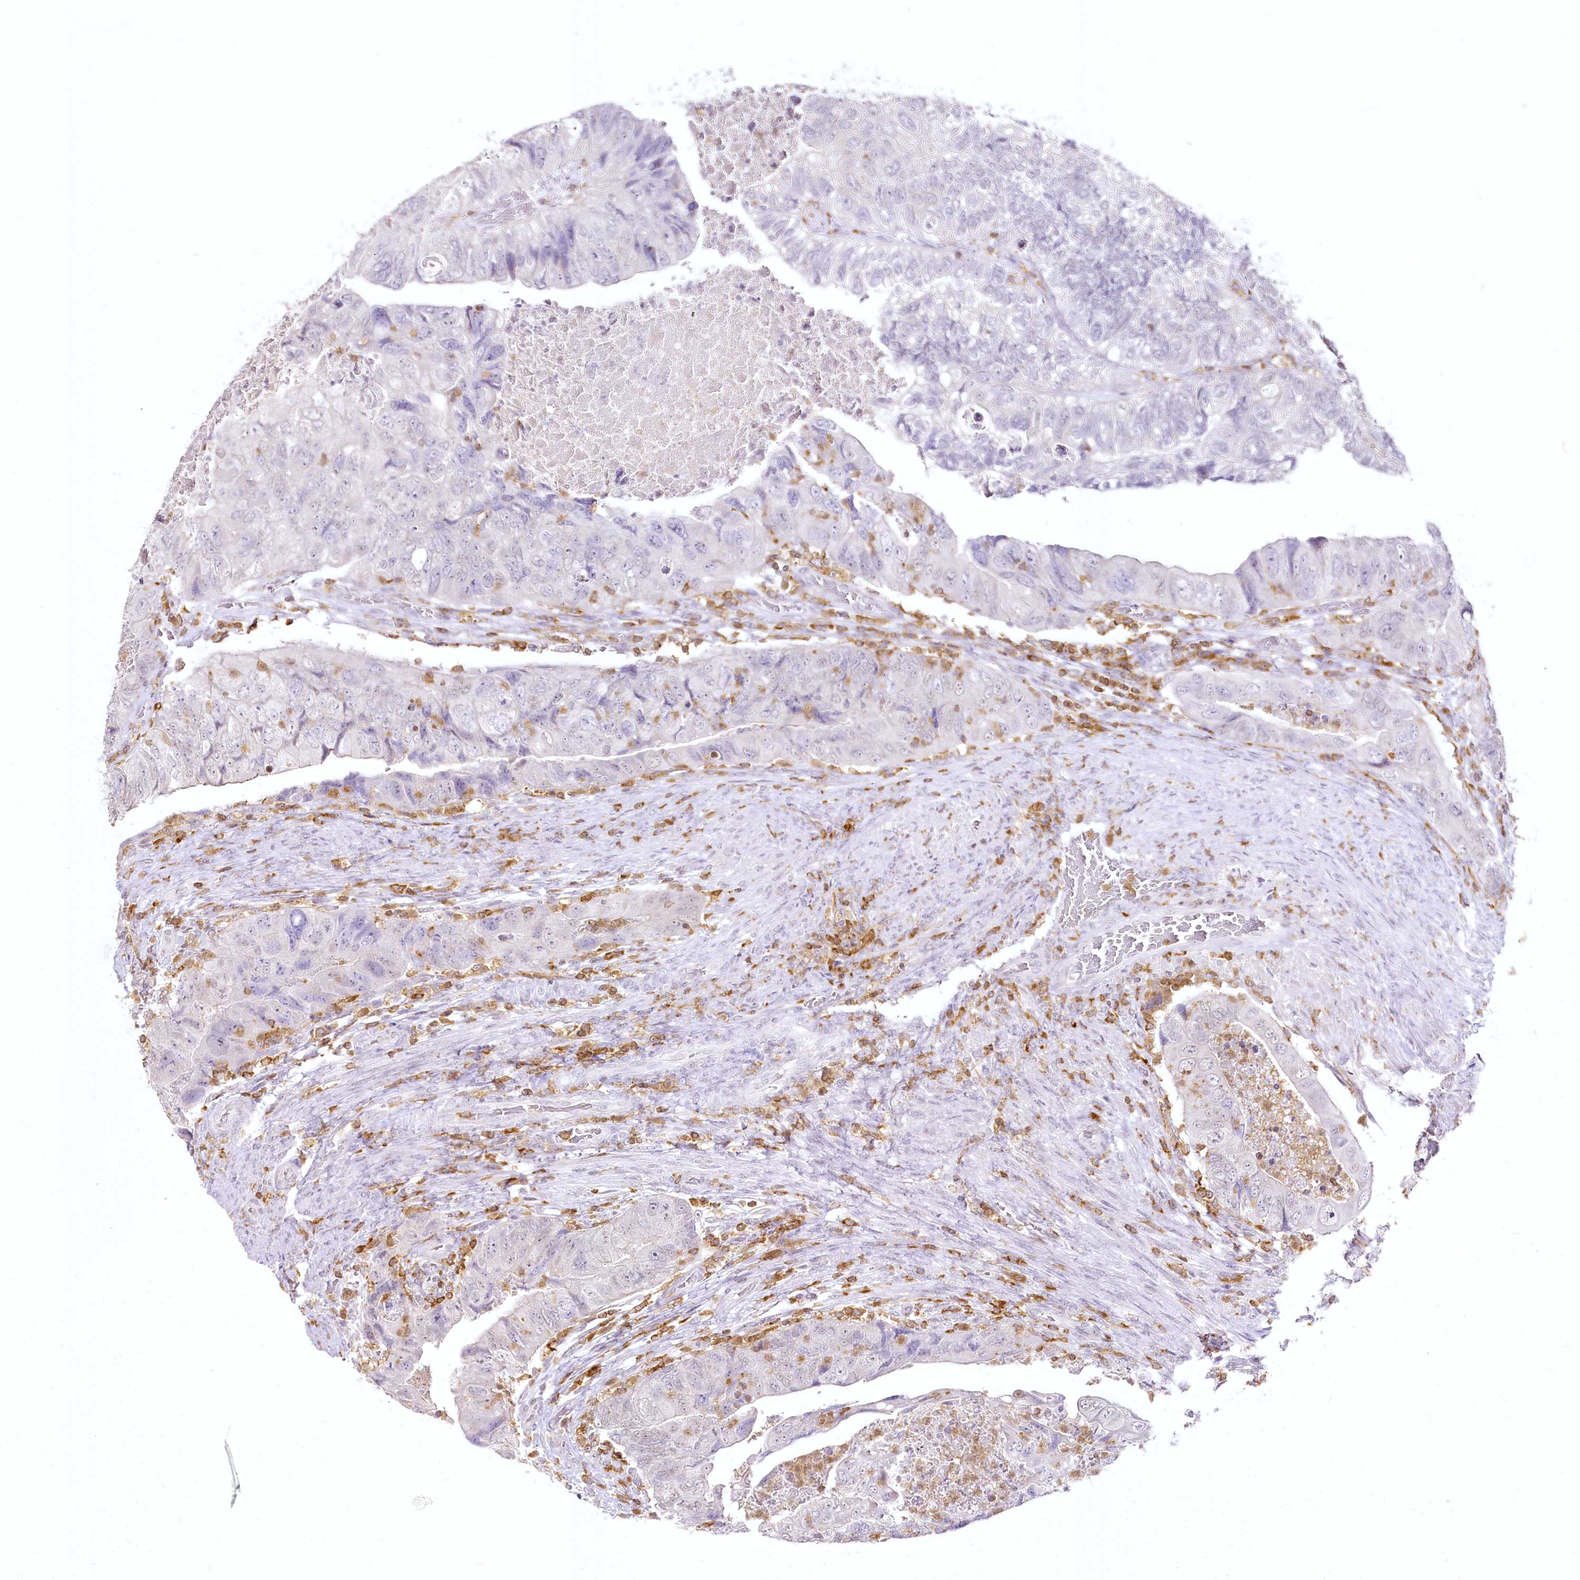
{"staining": {"intensity": "negative", "quantity": "none", "location": "none"}, "tissue": "colorectal cancer", "cell_type": "Tumor cells", "image_type": "cancer", "snomed": [{"axis": "morphology", "description": "Adenocarcinoma, NOS"}, {"axis": "topography", "description": "Rectum"}], "caption": "This is an immunohistochemistry (IHC) photomicrograph of colorectal cancer (adenocarcinoma). There is no expression in tumor cells.", "gene": "DOCK2", "patient": {"sex": "male", "age": 63}}